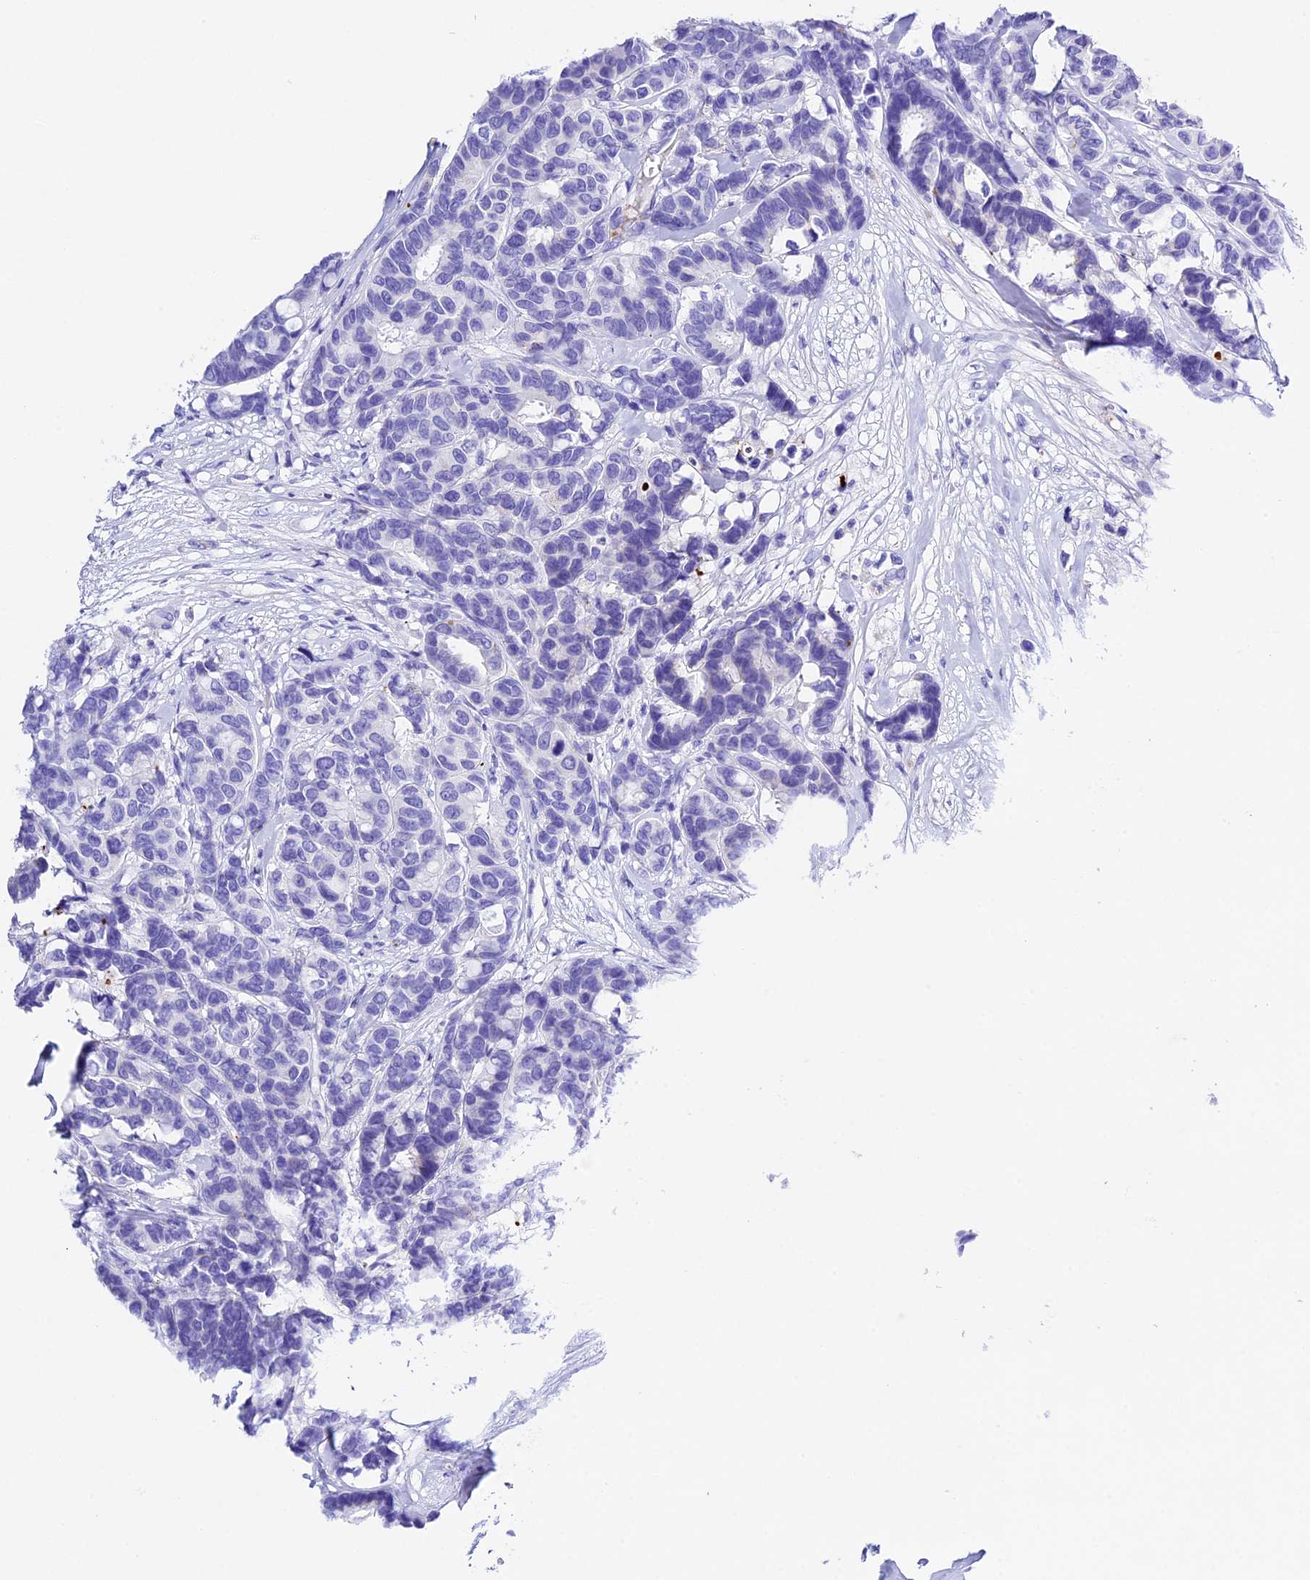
{"staining": {"intensity": "negative", "quantity": "none", "location": "none"}, "tissue": "breast cancer", "cell_type": "Tumor cells", "image_type": "cancer", "snomed": [{"axis": "morphology", "description": "Duct carcinoma"}, {"axis": "topography", "description": "Breast"}], "caption": "Protein analysis of breast cancer (infiltrating ductal carcinoma) reveals no significant staining in tumor cells. (DAB immunohistochemistry with hematoxylin counter stain).", "gene": "PSG11", "patient": {"sex": "female", "age": 87}}